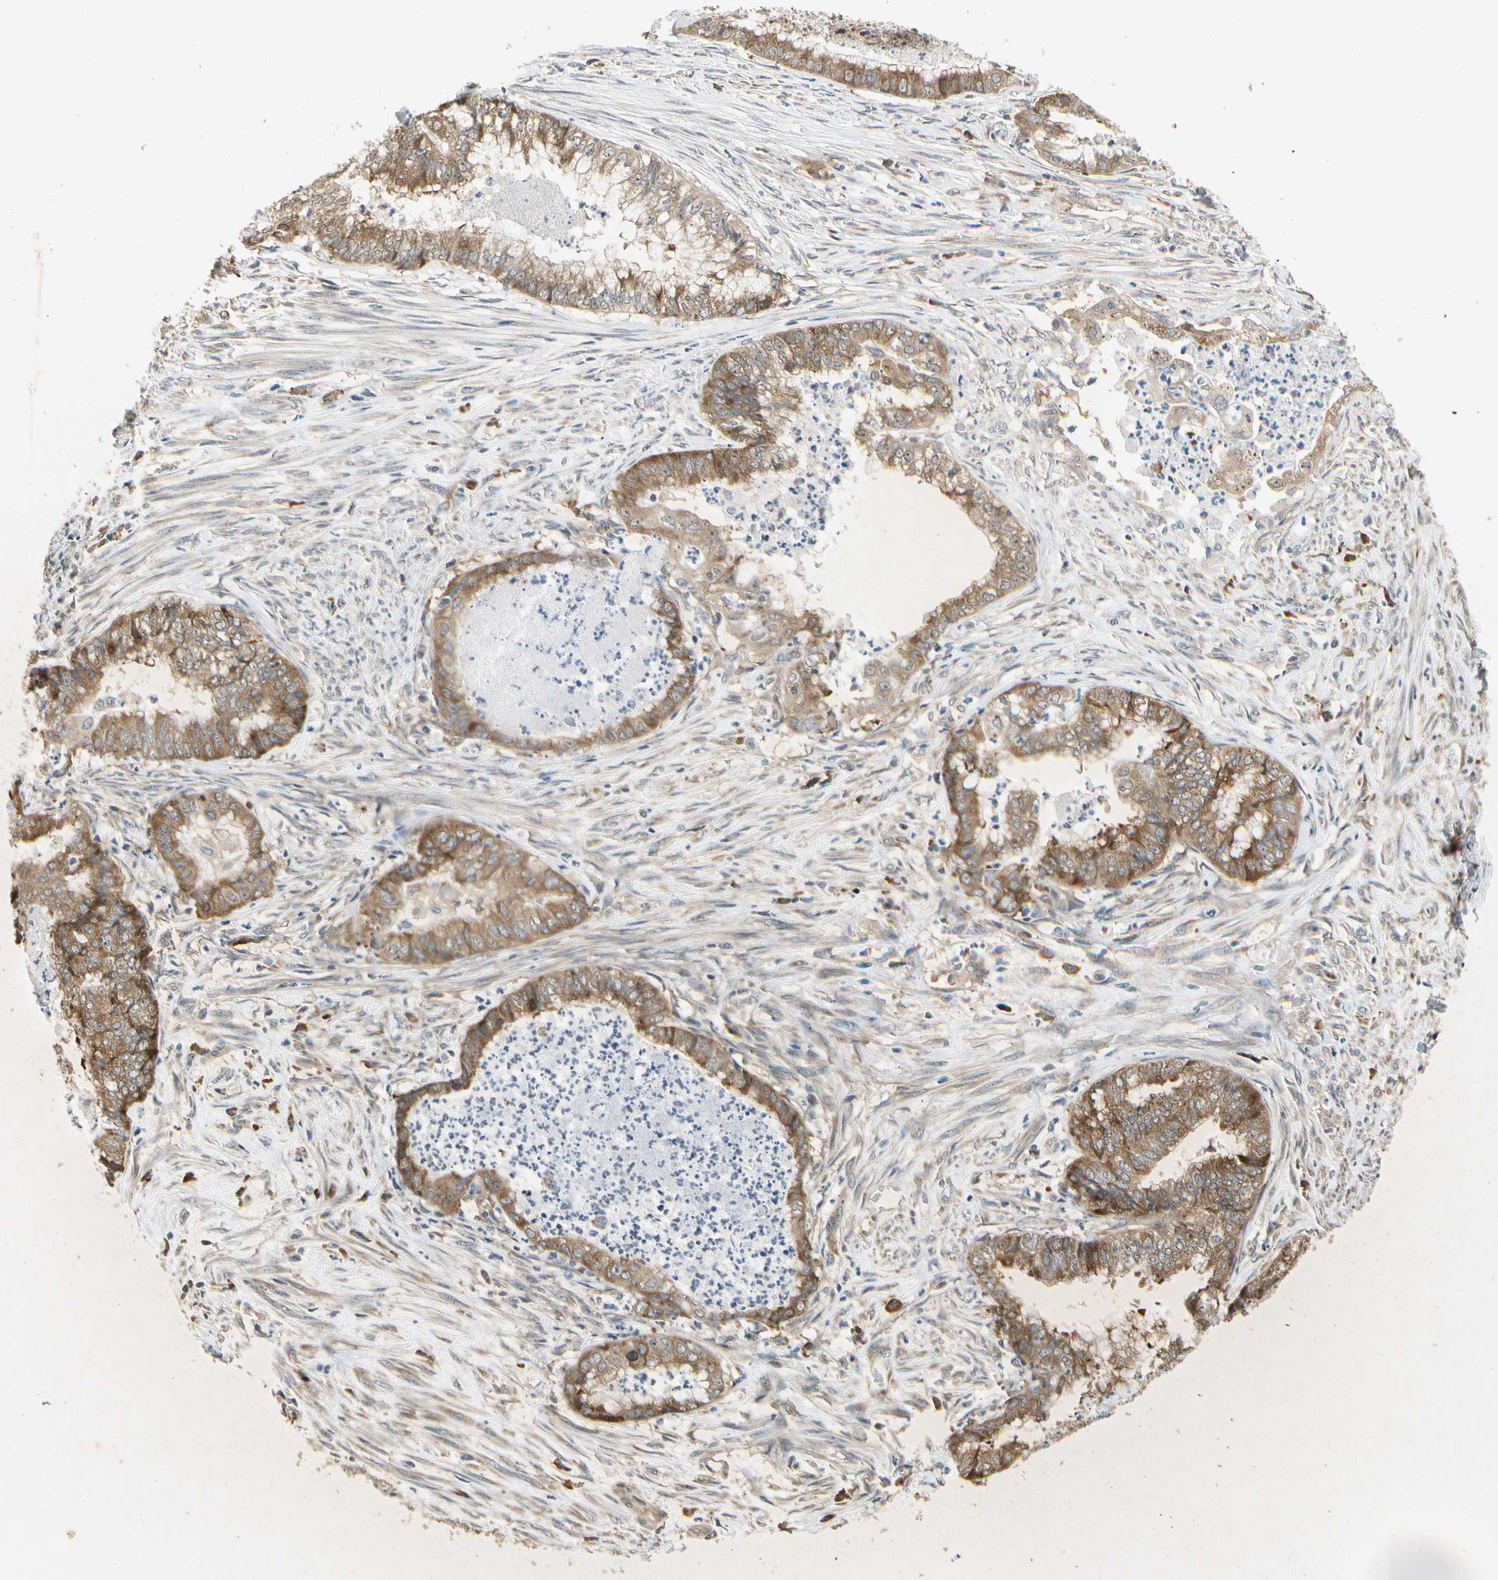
{"staining": {"intensity": "moderate", "quantity": ">75%", "location": "cytoplasmic/membranous"}, "tissue": "endometrial cancer", "cell_type": "Tumor cells", "image_type": "cancer", "snomed": [{"axis": "morphology", "description": "Necrosis, NOS"}, {"axis": "morphology", "description": "Adenocarcinoma, NOS"}, {"axis": "topography", "description": "Endometrium"}], "caption": "IHC of adenocarcinoma (endometrial) reveals medium levels of moderate cytoplasmic/membranous positivity in about >75% of tumor cells.", "gene": "EIF1AX", "patient": {"sex": "female", "age": 79}}